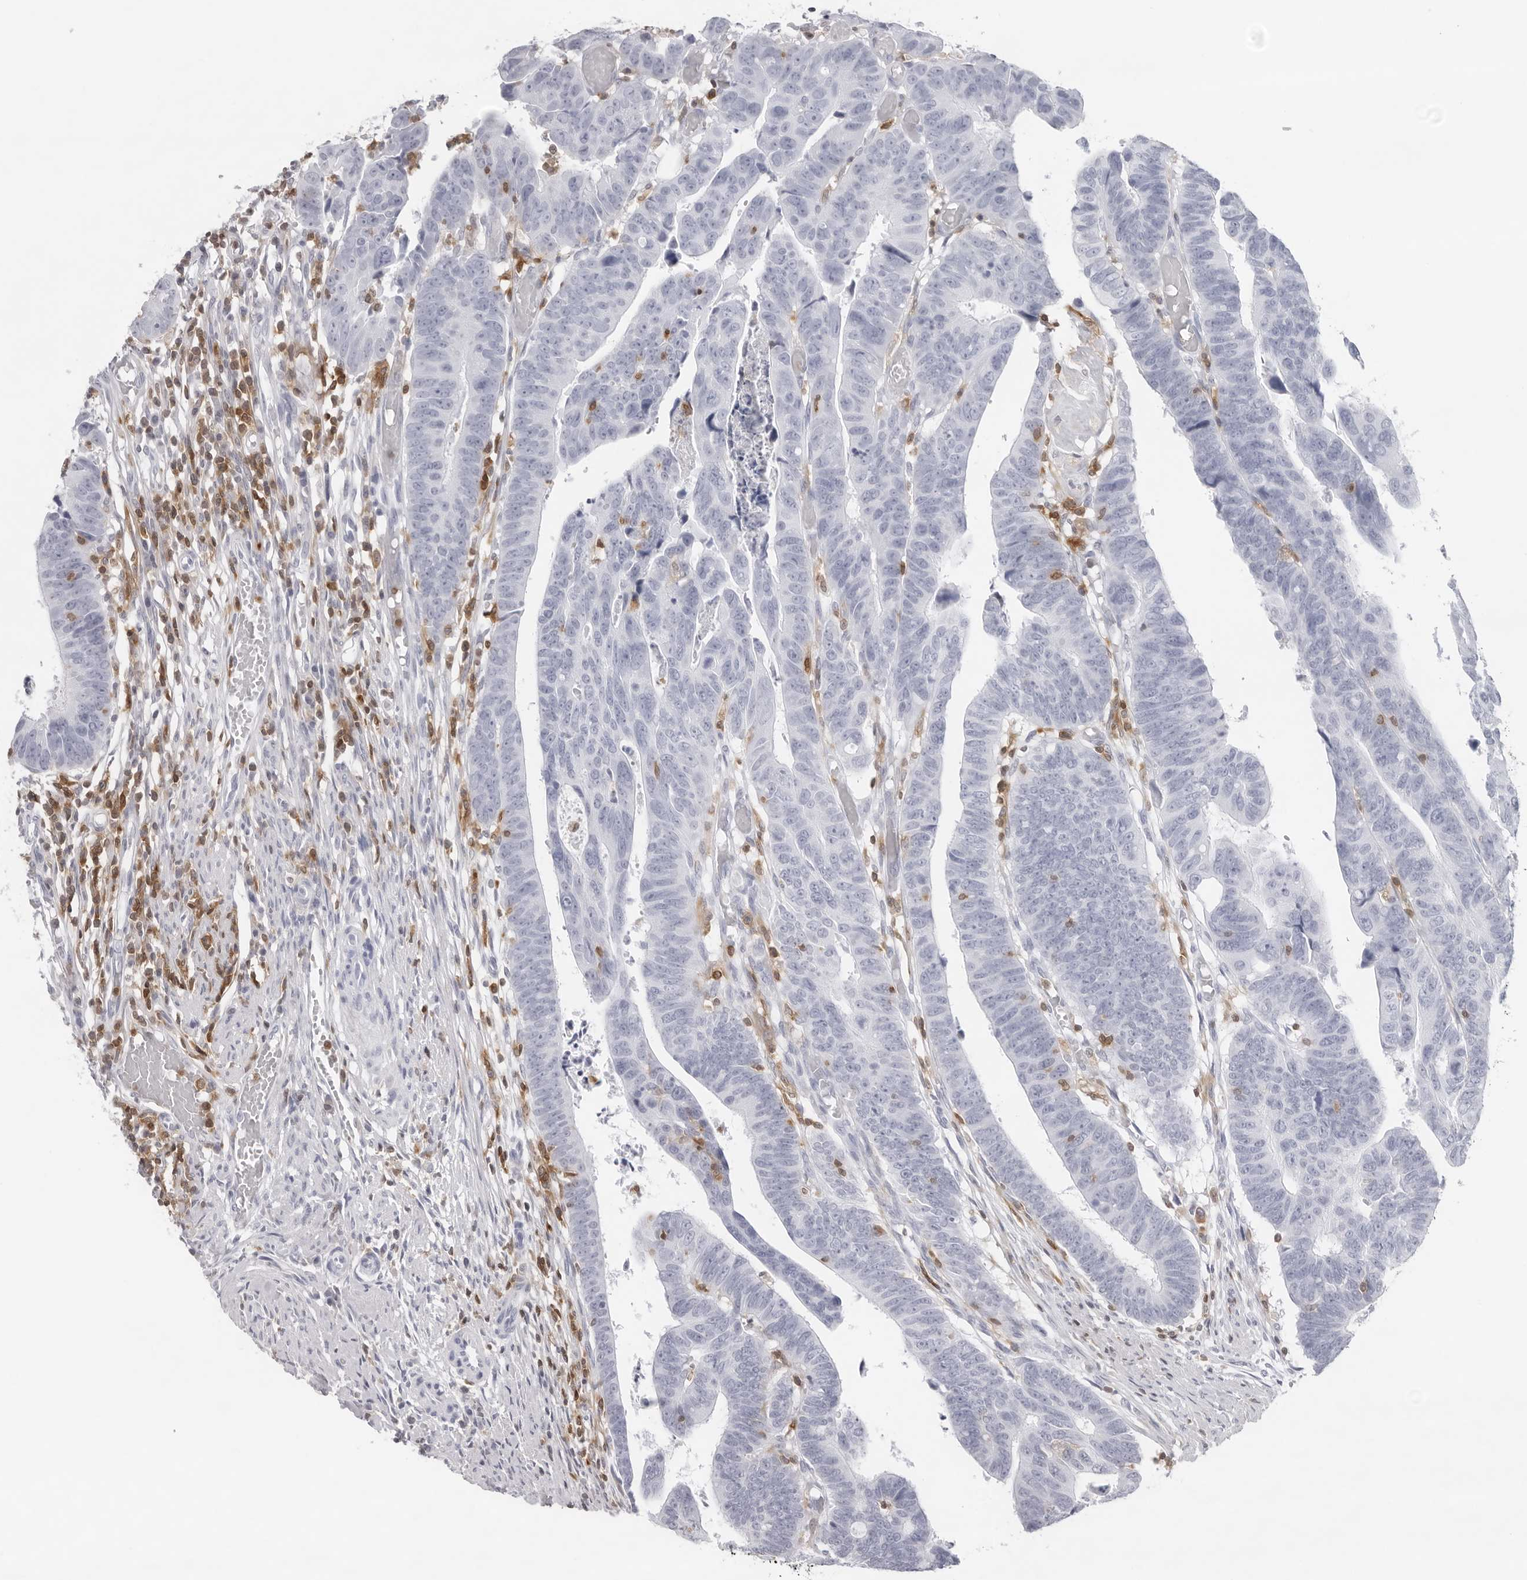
{"staining": {"intensity": "negative", "quantity": "none", "location": "none"}, "tissue": "colorectal cancer", "cell_type": "Tumor cells", "image_type": "cancer", "snomed": [{"axis": "morphology", "description": "Adenocarcinoma, NOS"}, {"axis": "topography", "description": "Rectum"}], "caption": "Tumor cells are negative for brown protein staining in colorectal cancer (adenocarcinoma).", "gene": "FMNL1", "patient": {"sex": "female", "age": 65}}